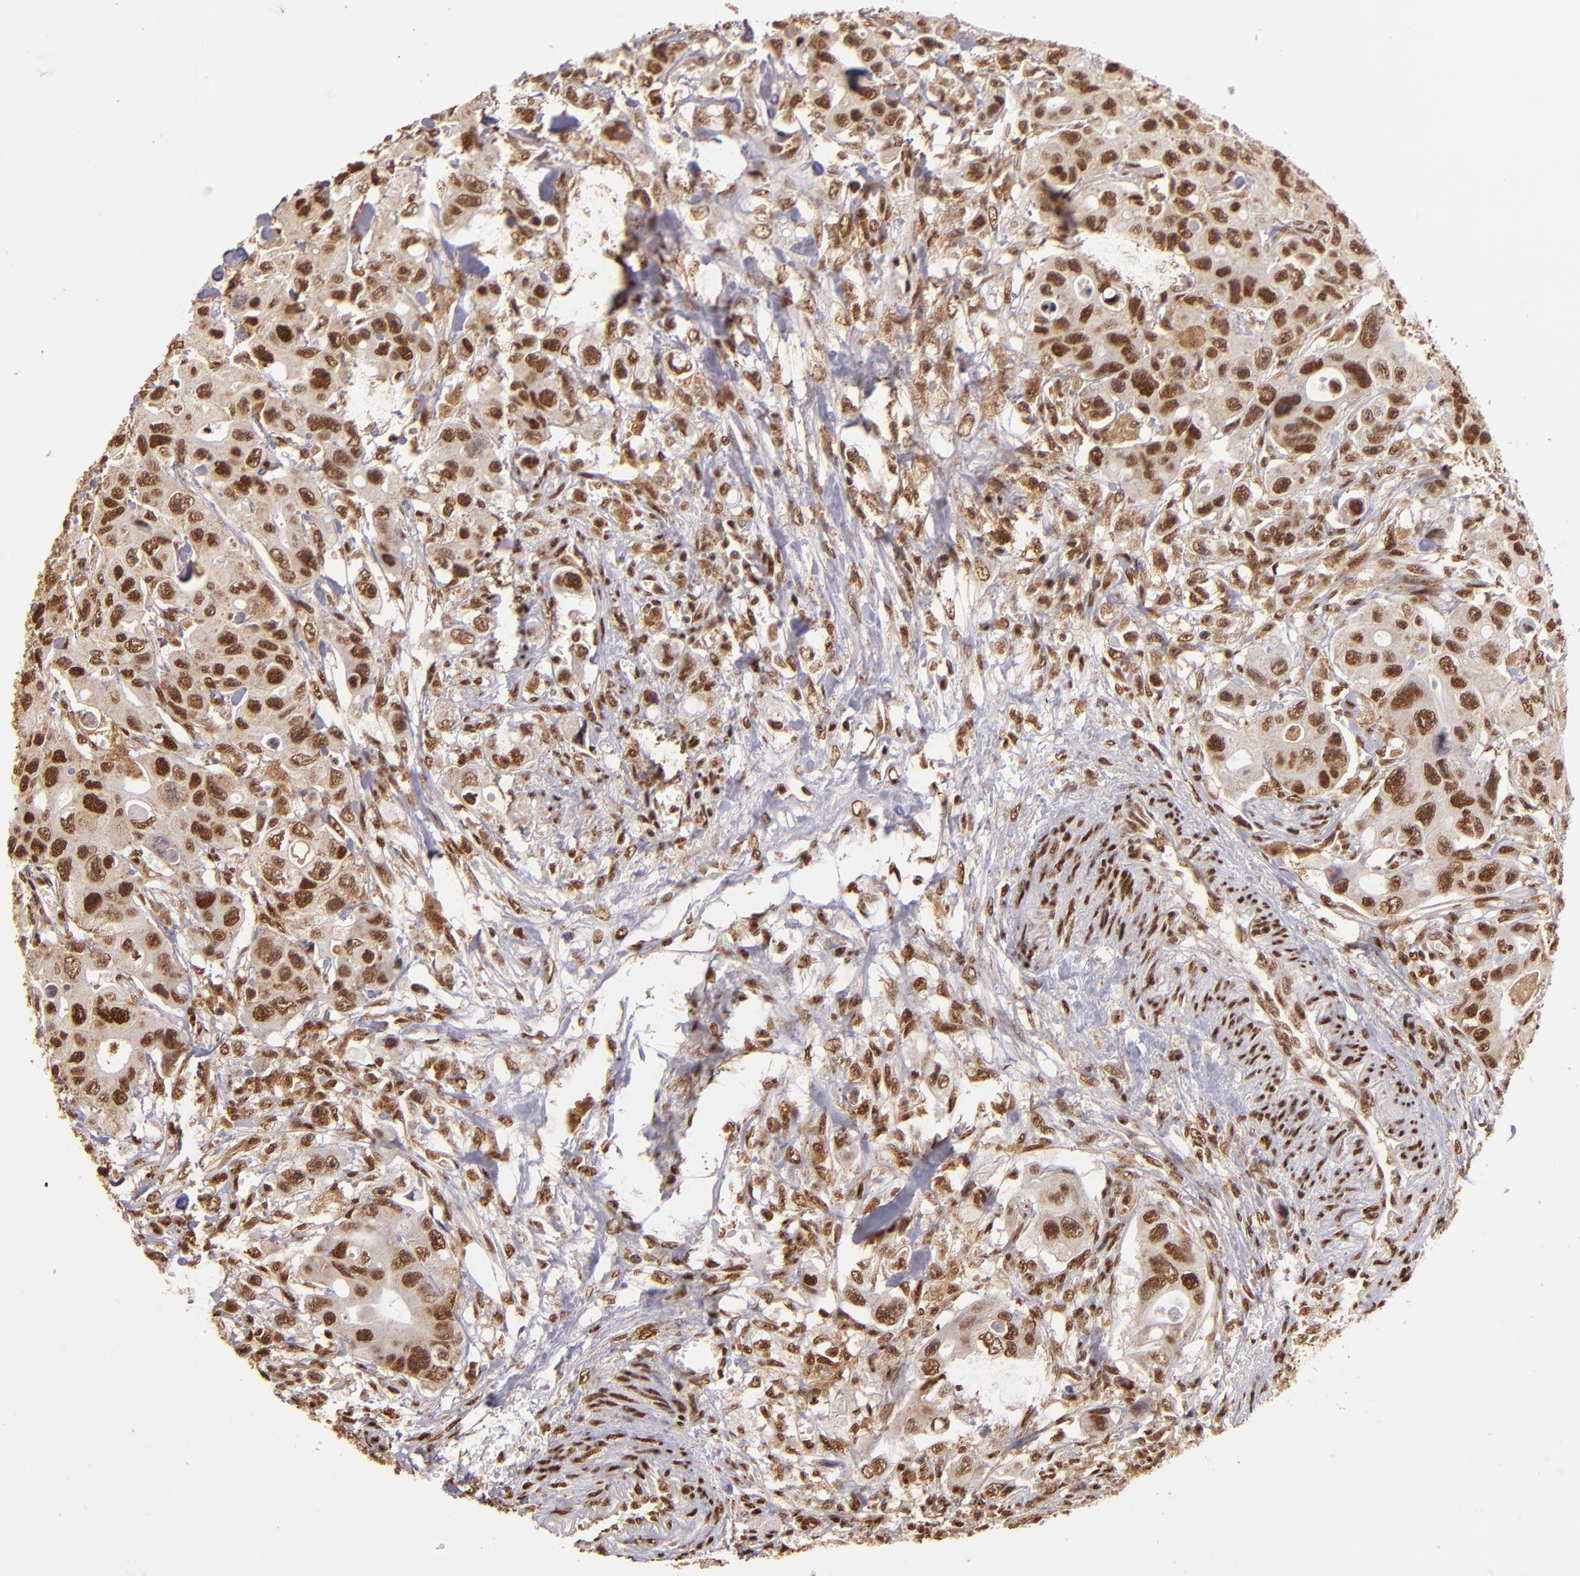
{"staining": {"intensity": "moderate", "quantity": ">75%", "location": "nuclear"}, "tissue": "colorectal cancer", "cell_type": "Tumor cells", "image_type": "cancer", "snomed": [{"axis": "morphology", "description": "Adenocarcinoma, NOS"}, {"axis": "topography", "description": "Colon"}], "caption": "The histopathology image displays staining of colorectal adenocarcinoma, revealing moderate nuclear protein staining (brown color) within tumor cells. (Brightfield microscopy of DAB IHC at high magnification).", "gene": "SP1", "patient": {"sex": "female", "age": 46}}